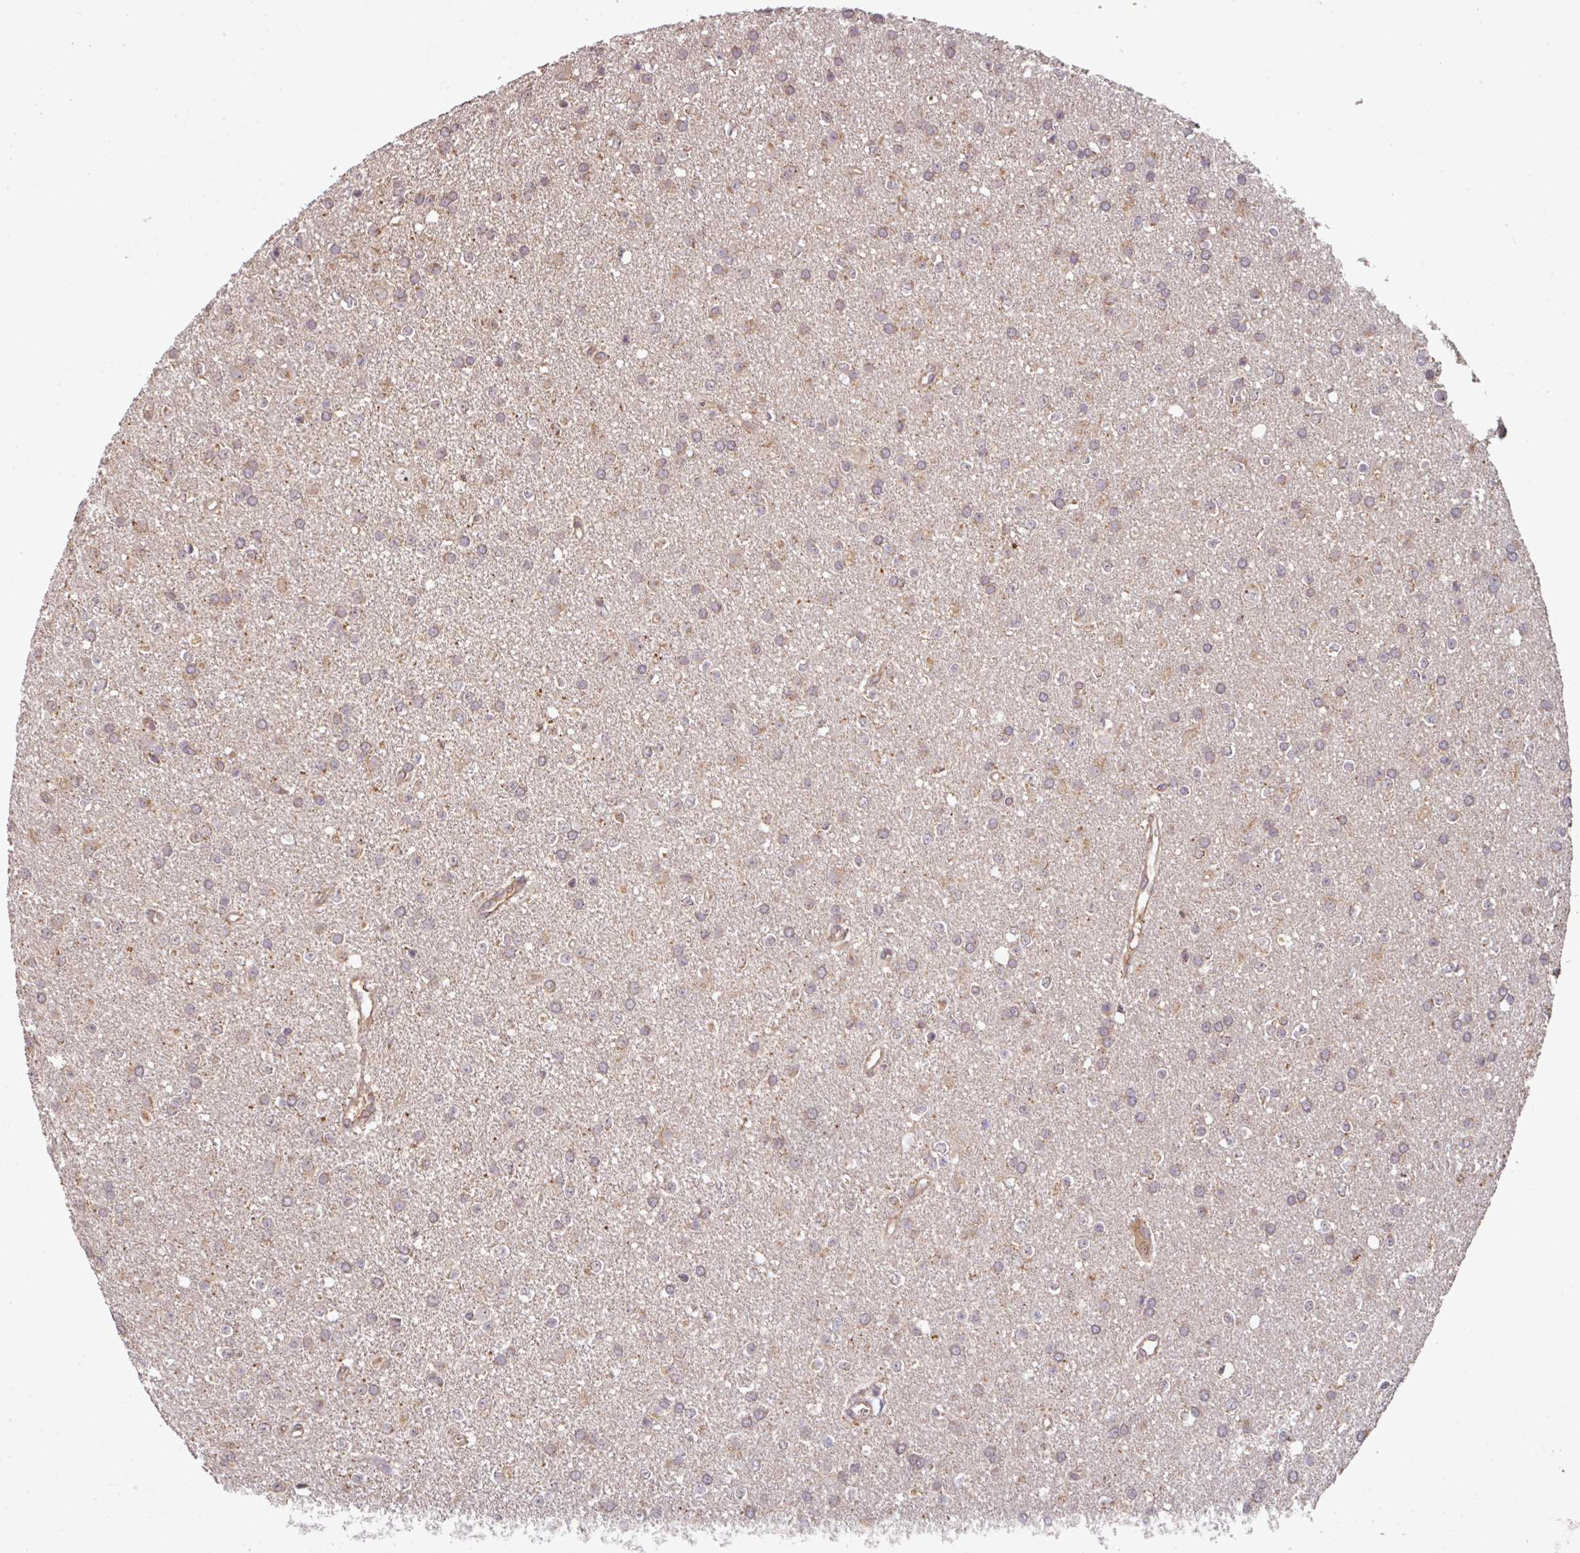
{"staining": {"intensity": "weak", "quantity": "25%-75%", "location": "cytoplasmic/membranous"}, "tissue": "glioma", "cell_type": "Tumor cells", "image_type": "cancer", "snomed": [{"axis": "morphology", "description": "Glioma, malignant, Low grade"}, {"axis": "topography", "description": "Brain"}], "caption": "Human malignant low-grade glioma stained with a protein marker reveals weak staining in tumor cells.", "gene": "MRRF", "patient": {"sex": "female", "age": 34}}